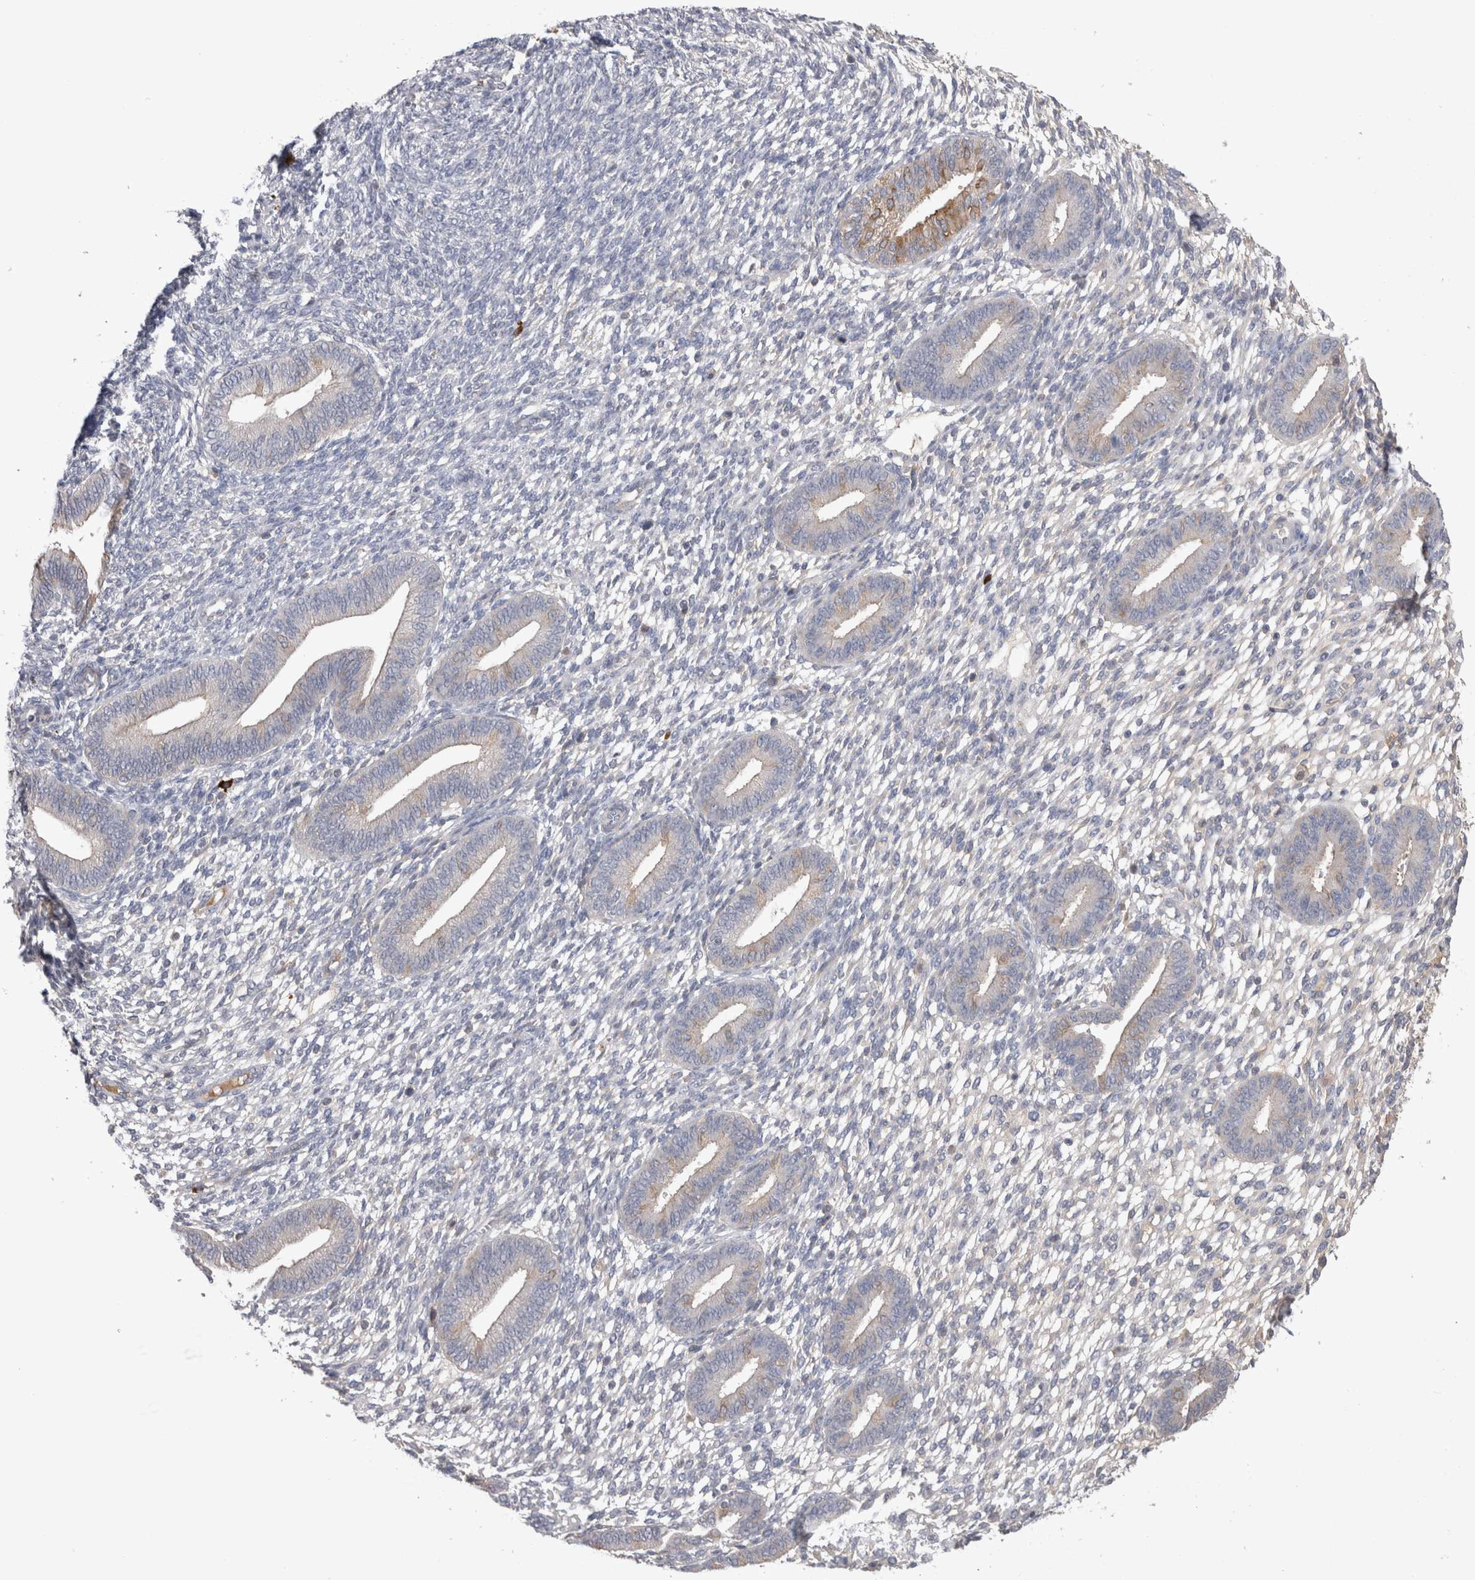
{"staining": {"intensity": "negative", "quantity": "none", "location": "none"}, "tissue": "endometrium", "cell_type": "Cells in endometrial stroma", "image_type": "normal", "snomed": [{"axis": "morphology", "description": "Normal tissue, NOS"}, {"axis": "topography", "description": "Endometrium"}], "caption": "Immunohistochemistry micrograph of normal endometrium: human endometrium stained with DAB shows no significant protein expression in cells in endometrial stroma.", "gene": "PPP3CC", "patient": {"sex": "female", "age": 46}}